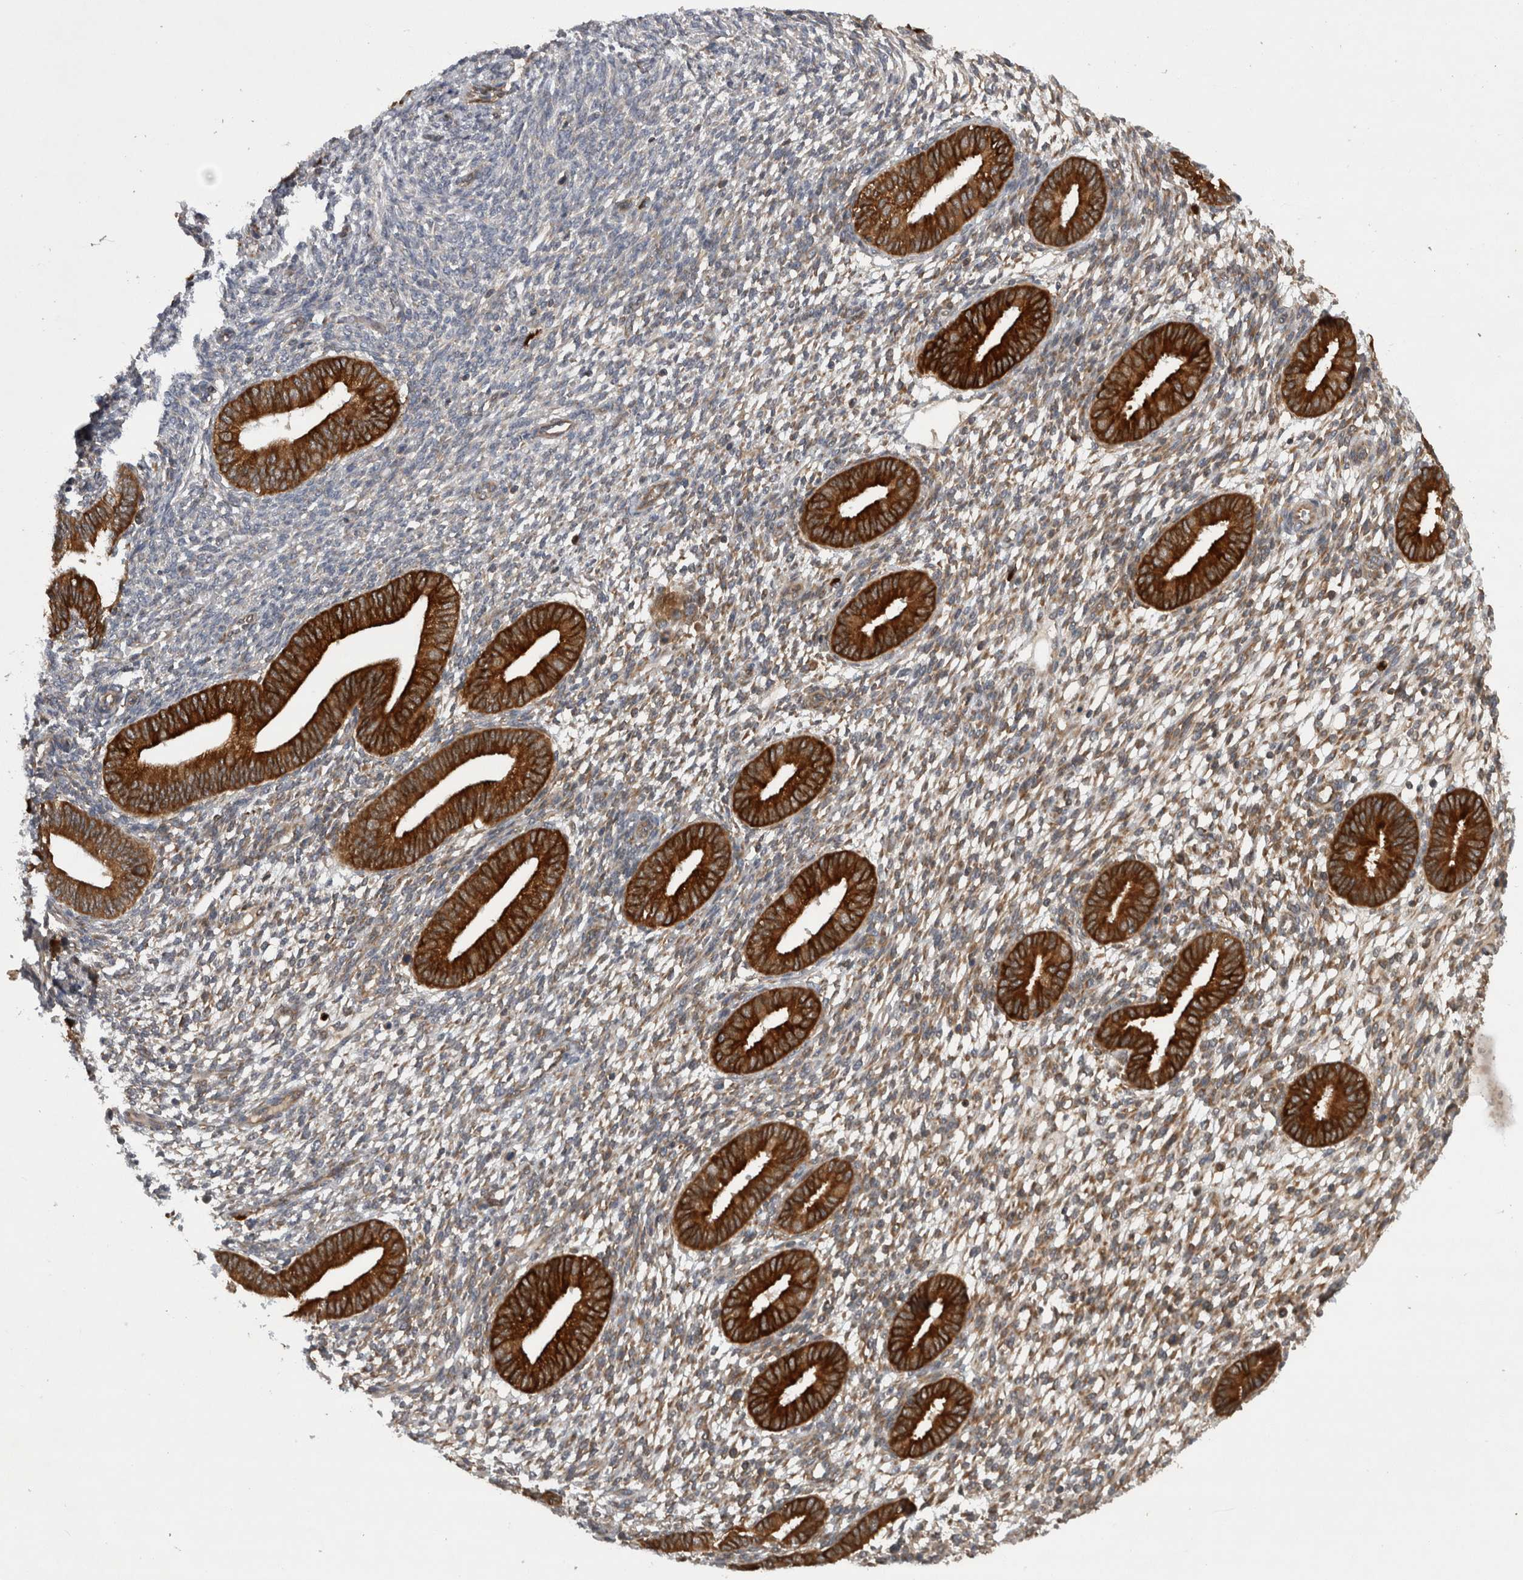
{"staining": {"intensity": "moderate", "quantity": "25%-75%", "location": "cytoplasmic/membranous"}, "tissue": "endometrium", "cell_type": "Cells in endometrial stroma", "image_type": "normal", "snomed": [{"axis": "morphology", "description": "Normal tissue, NOS"}, {"axis": "topography", "description": "Endometrium"}], "caption": "Moderate cytoplasmic/membranous staining for a protein is appreciated in approximately 25%-75% of cells in endometrial stroma of normal endometrium using IHC.", "gene": "PDCD2", "patient": {"sex": "female", "age": 46}}